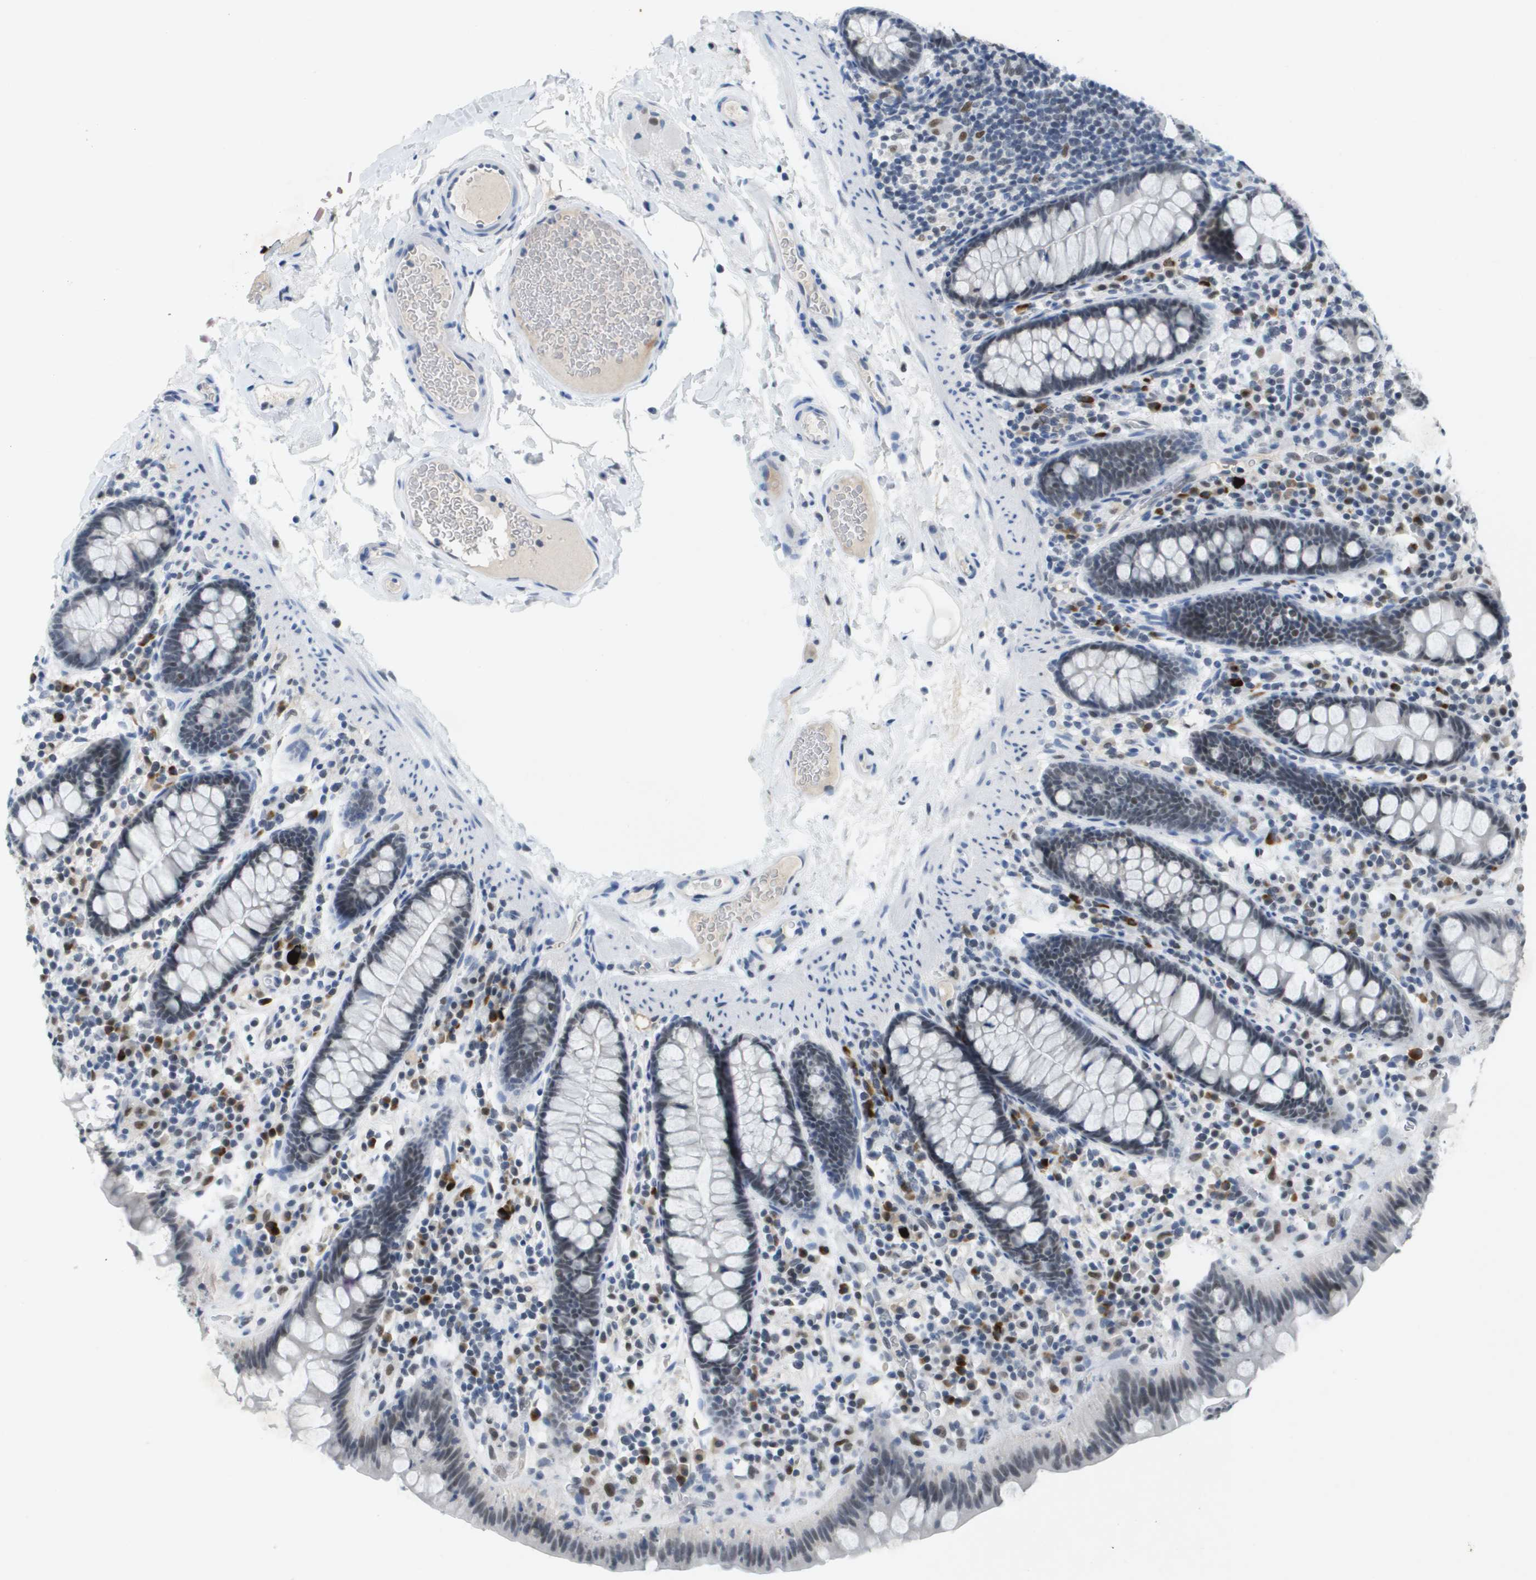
{"staining": {"intensity": "negative", "quantity": "none", "location": "none"}, "tissue": "colon", "cell_type": "Endothelial cells", "image_type": "normal", "snomed": [{"axis": "morphology", "description": "Normal tissue, NOS"}, {"axis": "topography", "description": "Colon"}], "caption": "The IHC photomicrograph has no significant expression in endothelial cells of colon.", "gene": "TP53RK", "patient": {"sex": "female", "age": 80}}